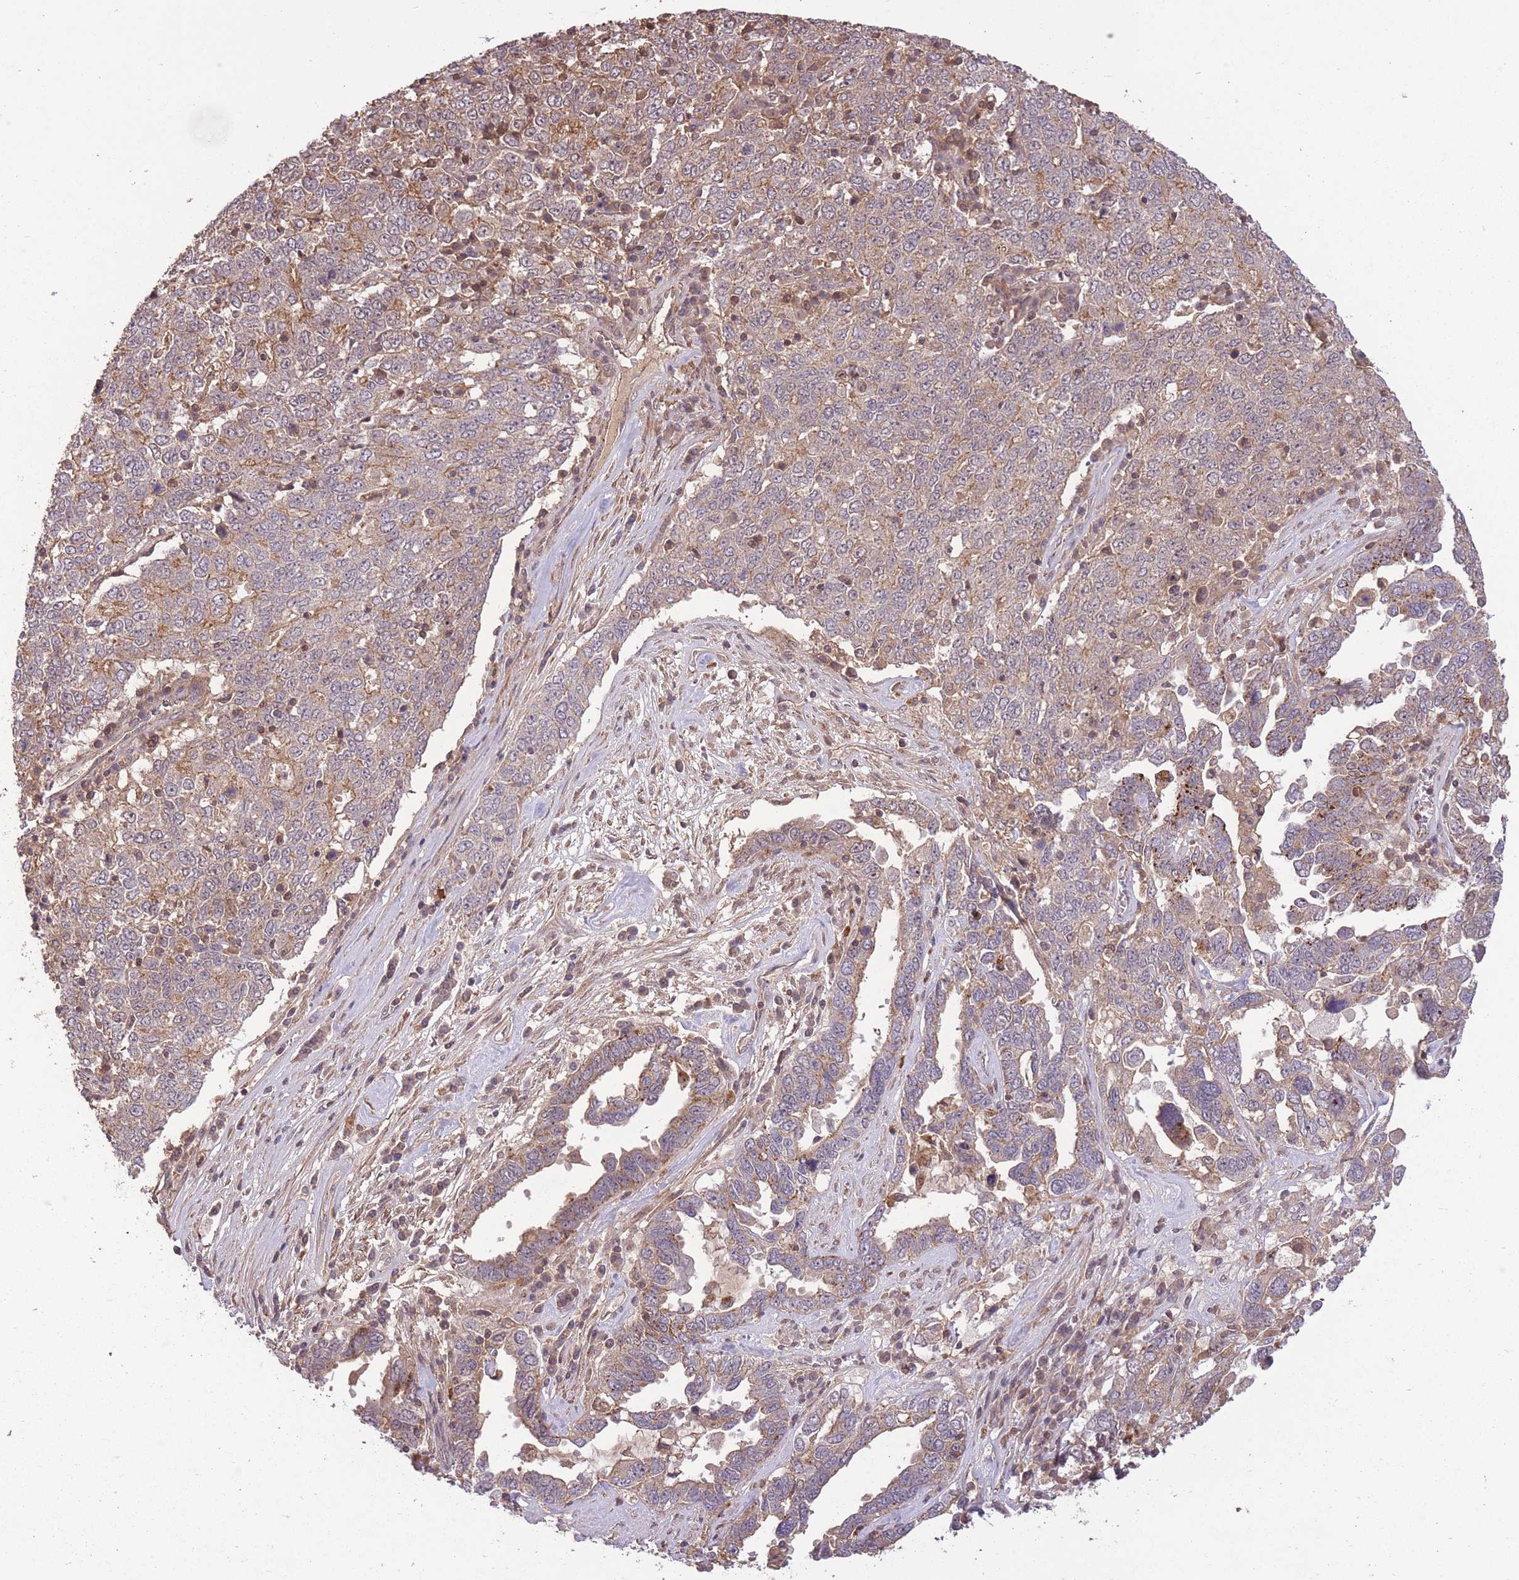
{"staining": {"intensity": "weak", "quantity": "25%-75%", "location": "cytoplasmic/membranous"}, "tissue": "ovarian cancer", "cell_type": "Tumor cells", "image_type": "cancer", "snomed": [{"axis": "morphology", "description": "Carcinoma, endometroid"}, {"axis": "topography", "description": "Ovary"}], "caption": "This photomicrograph displays immunohistochemistry (IHC) staining of ovarian endometroid carcinoma, with low weak cytoplasmic/membranous expression in approximately 25%-75% of tumor cells.", "gene": "POLR3F", "patient": {"sex": "female", "age": 62}}